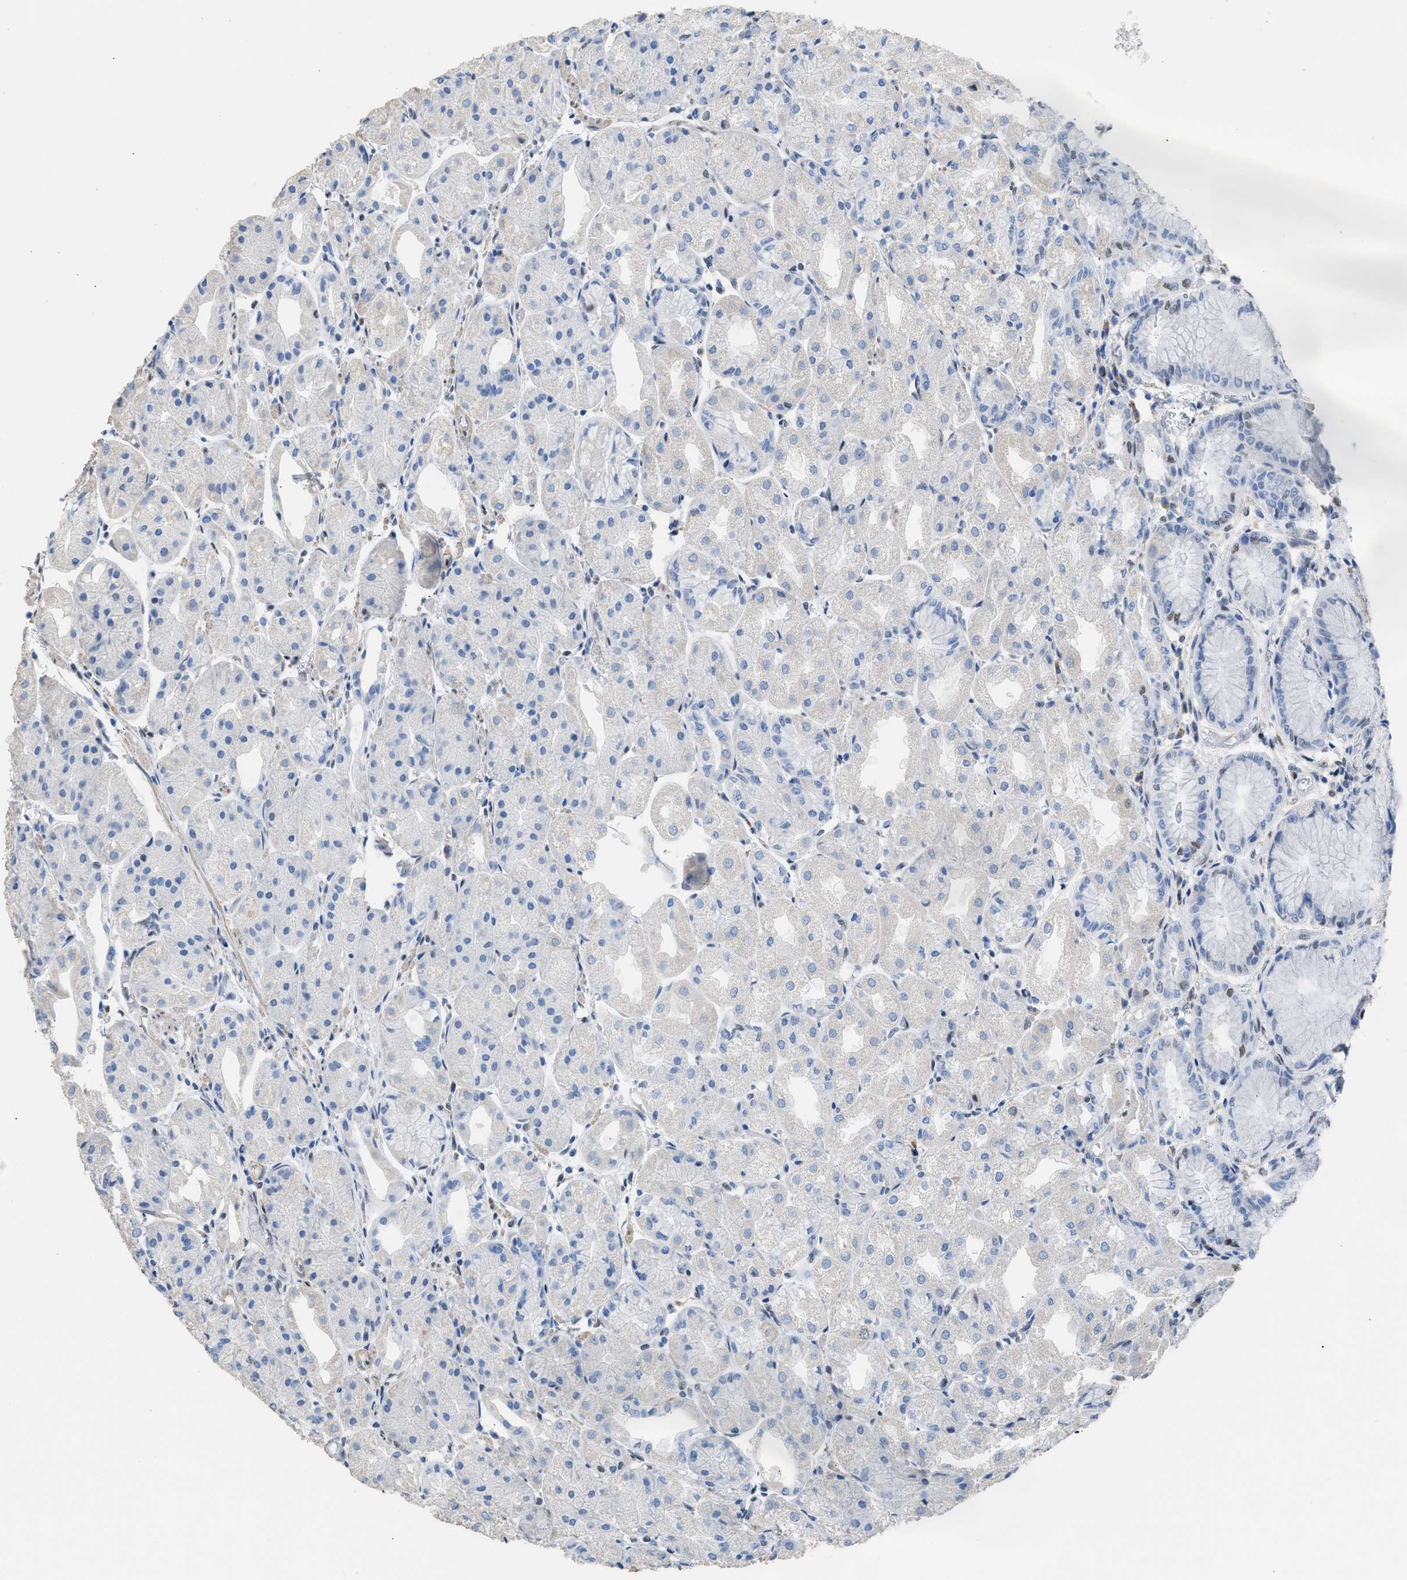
{"staining": {"intensity": "moderate", "quantity": "25%-75%", "location": "nuclear"}, "tissue": "stomach", "cell_type": "Glandular cells", "image_type": "normal", "snomed": [{"axis": "morphology", "description": "Normal tissue, NOS"}, {"axis": "topography", "description": "Stomach, upper"}], "caption": "Benign stomach demonstrates moderate nuclear expression in approximately 25%-75% of glandular cells, visualized by immunohistochemistry.", "gene": "SCAF4", "patient": {"sex": "male", "age": 72}}